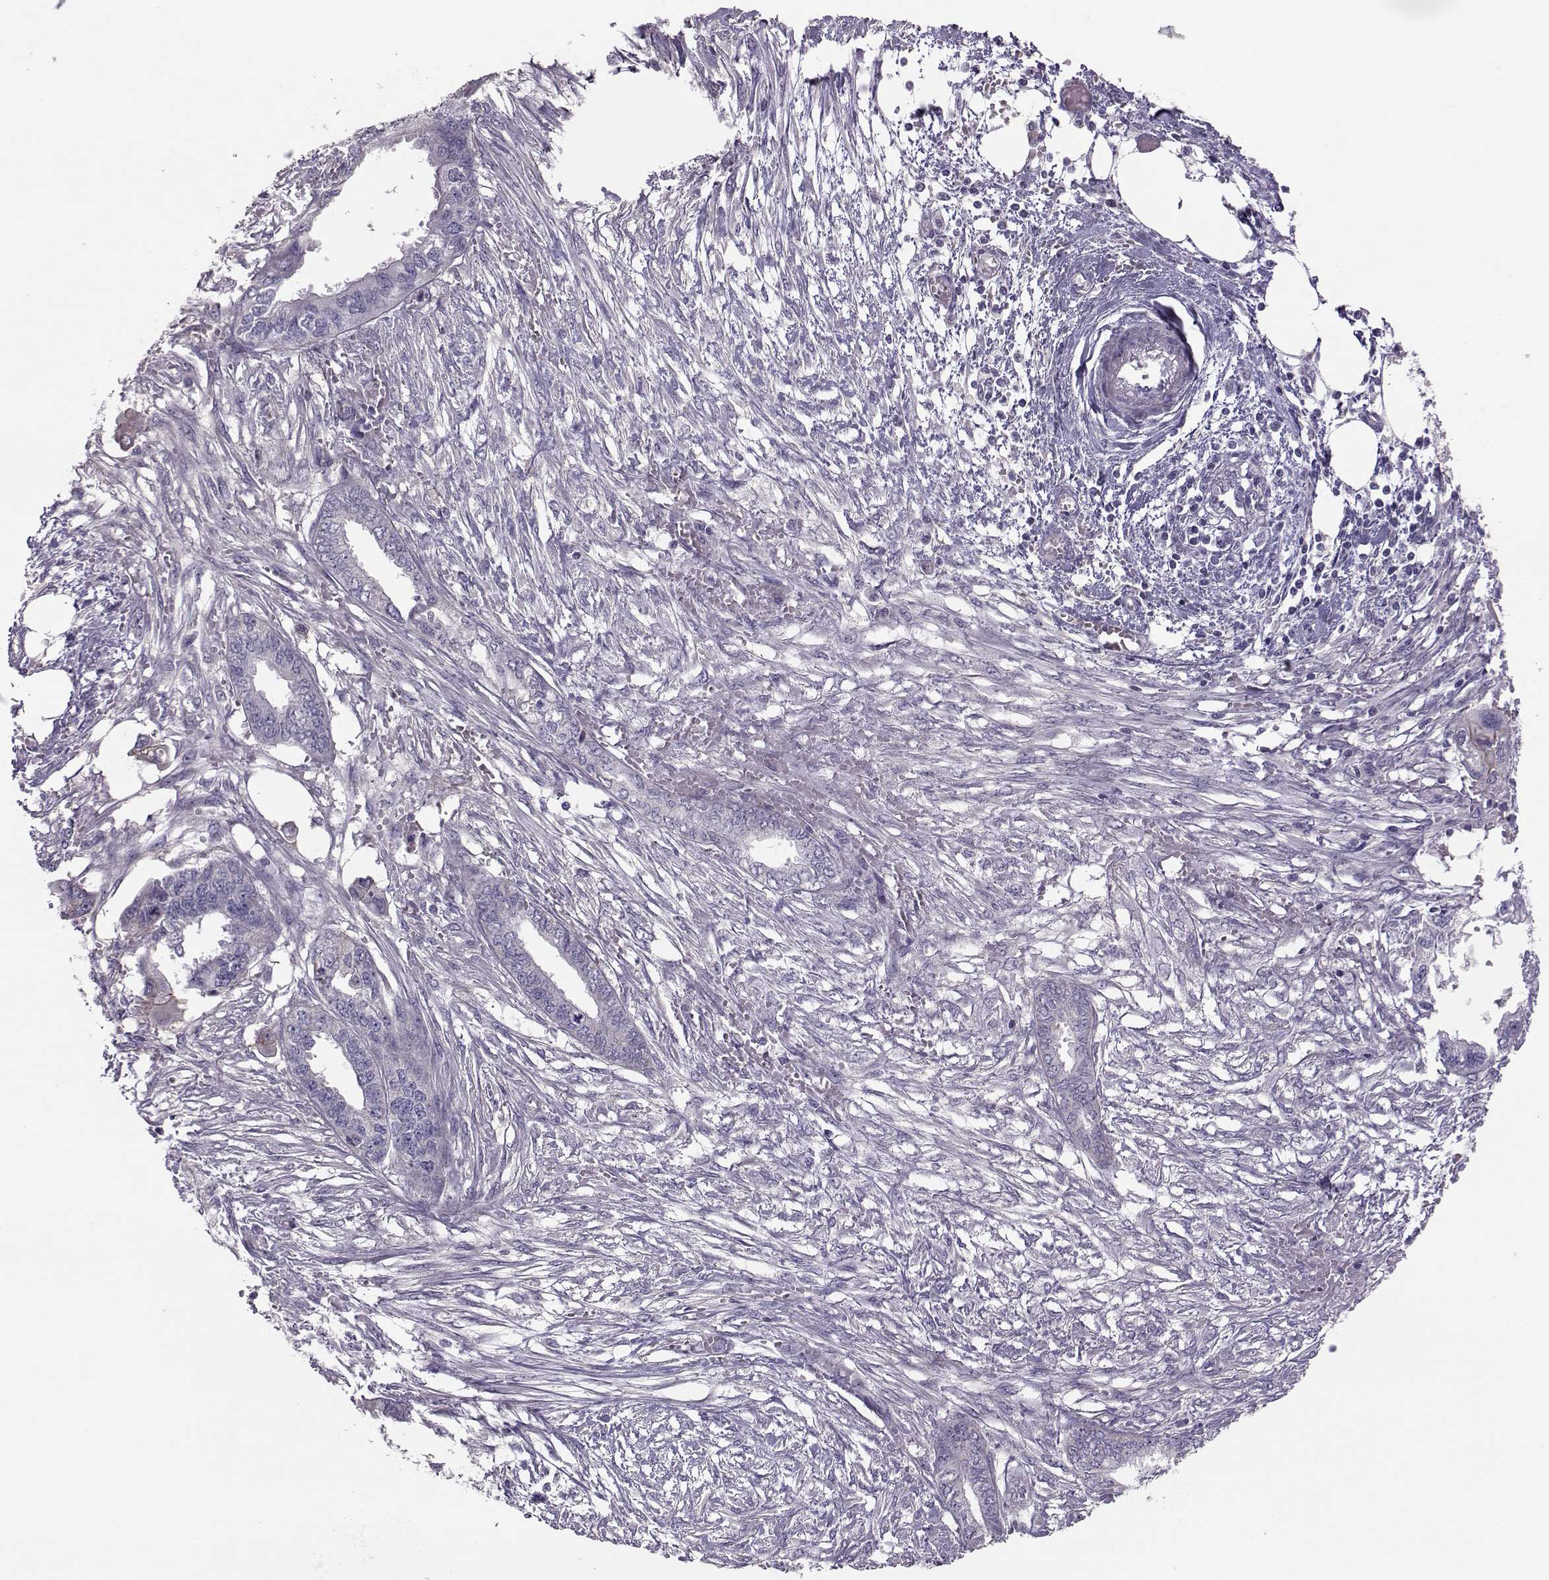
{"staining": {"intensity": "negative", "quantity": "none", "location": "none"}, "tissue": "endometrial cancer", "cell_type": "Tumor cells", "image_type": "cancer", "snomed": [{"axis": "morphology", "description": "Adenocarcinoma, NOS"}, {"axis": "morphology", "description": "Adenocarcinoma, metastatic, NOS"}, {"axis": "topography", "description": "Adipose tissue"}, {"axis": "topography", "description": "Endometrium"}], "caption": "A histopathology image of human adenocarcinoma (endometrial) is negative for staining in tumor cells.", "gene": "DNAAF1", "patient": {"sex": "female", "age": 67}}